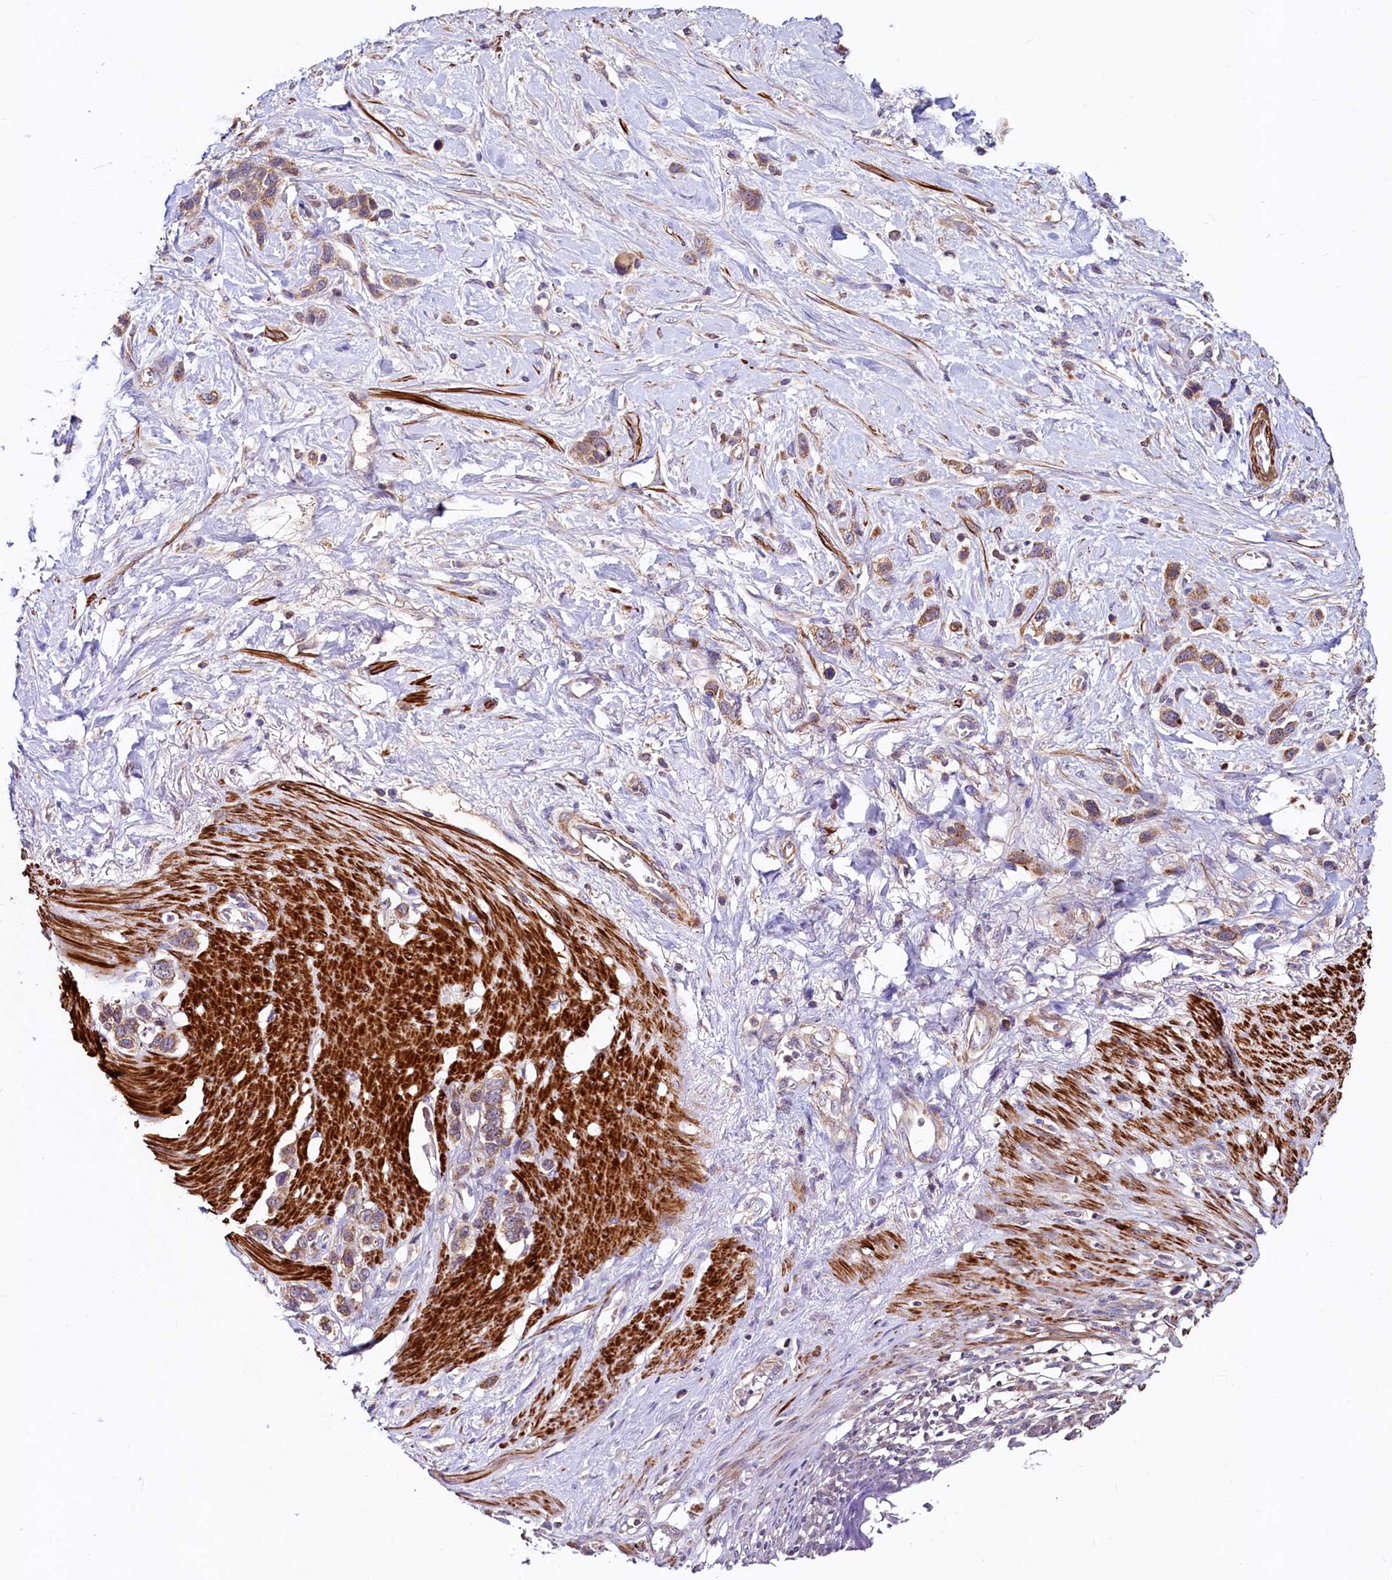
{"staining": {"intensity": "weak", "quantity": ">75%", "location": "cytoplasmic/membranous"}, "tissue": "stomach cancer", "cell_type": "Tumor cells", "image_type": "cancer", "snomed": [{"axis": "morphology", "description": "Adenocarcinoma, NOS"}, {"axis": "morphology", "description": "Adenocarcinoma, High grade"}, {"axis": "topography", "description": "Stomach, upper"}, {"axis": "topography", "description": "Stomach, lower"}], "caption": "Stomach cancer was stained to show a protein in brown. There is low levels of weak cytoplasmic/membranous staining in approximately >75% of tumor cells. (DAB (3,3'-diaminobenzidine) = brown stain, brightfield microscopy at high magnification).", "gene": "CIAO3", "patient": {"sex": "female", "age": 65}}